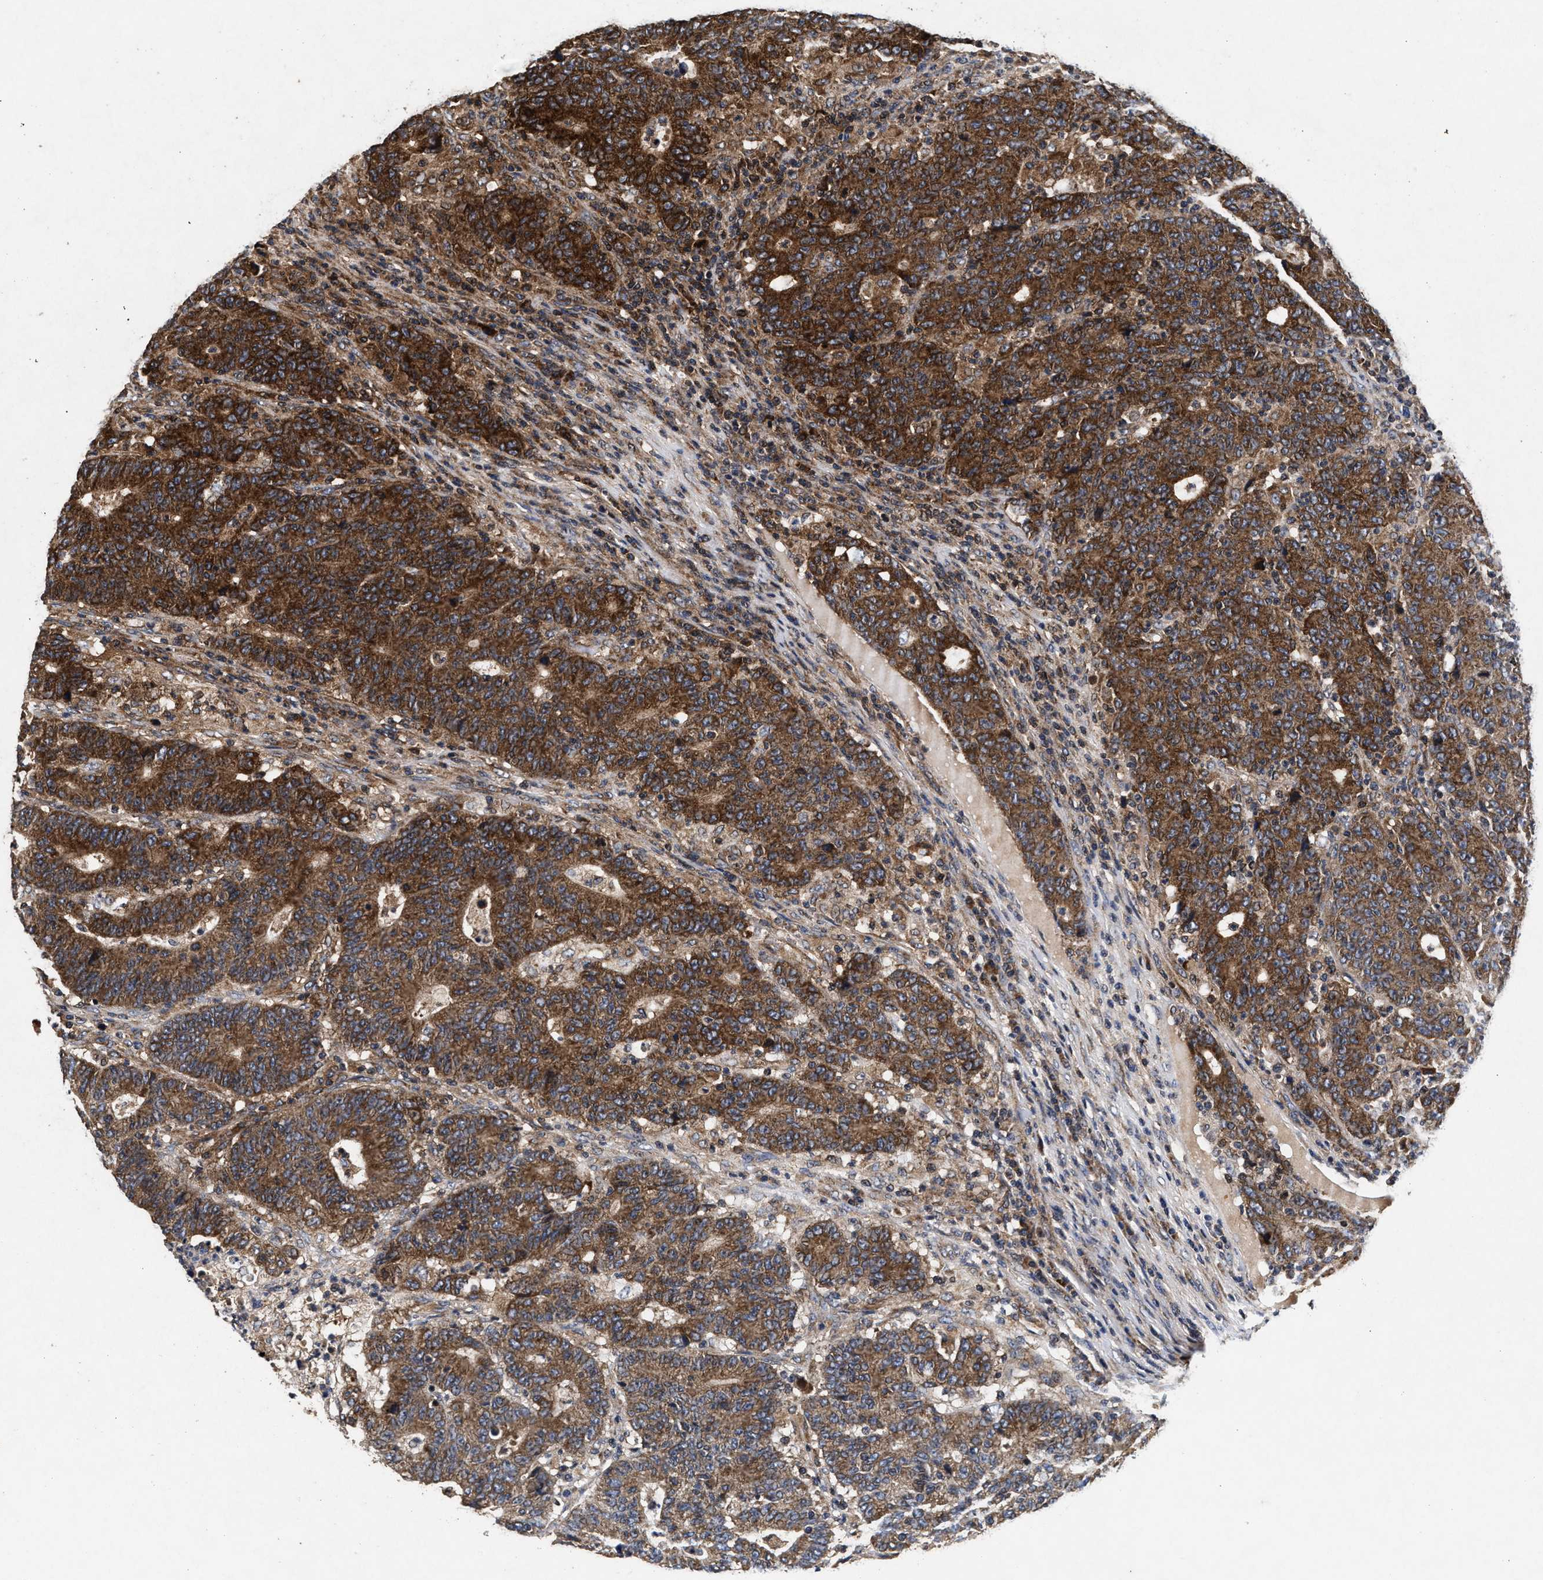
{"staining": {"intensity": "strong", "quantity": ">75%", "location": "cytoplasmic/membranous"}, "tissue": "colorectal cancer", "cell_type": "Tumor cells", "image_type": "cancer", "snomed": [{"axis": "morphology", "description": "Normal tissue, NOS"}, {"axis": "morphology", "description": "Adenocarcinoma, NOS"}, {"axis": "topography", "description": "Colon"}], "caption": "Strong cytoplasmic/membranous staining is identified in approximately >75% of tumor cells in colorectal adenocarcinoma. (Stains: DAB in brown, nuclei in blue, Microscopy: brightfield microscopy at high magnification).", "gene": "NFKB2", "patient": {"sex": "female", "age": 75}}